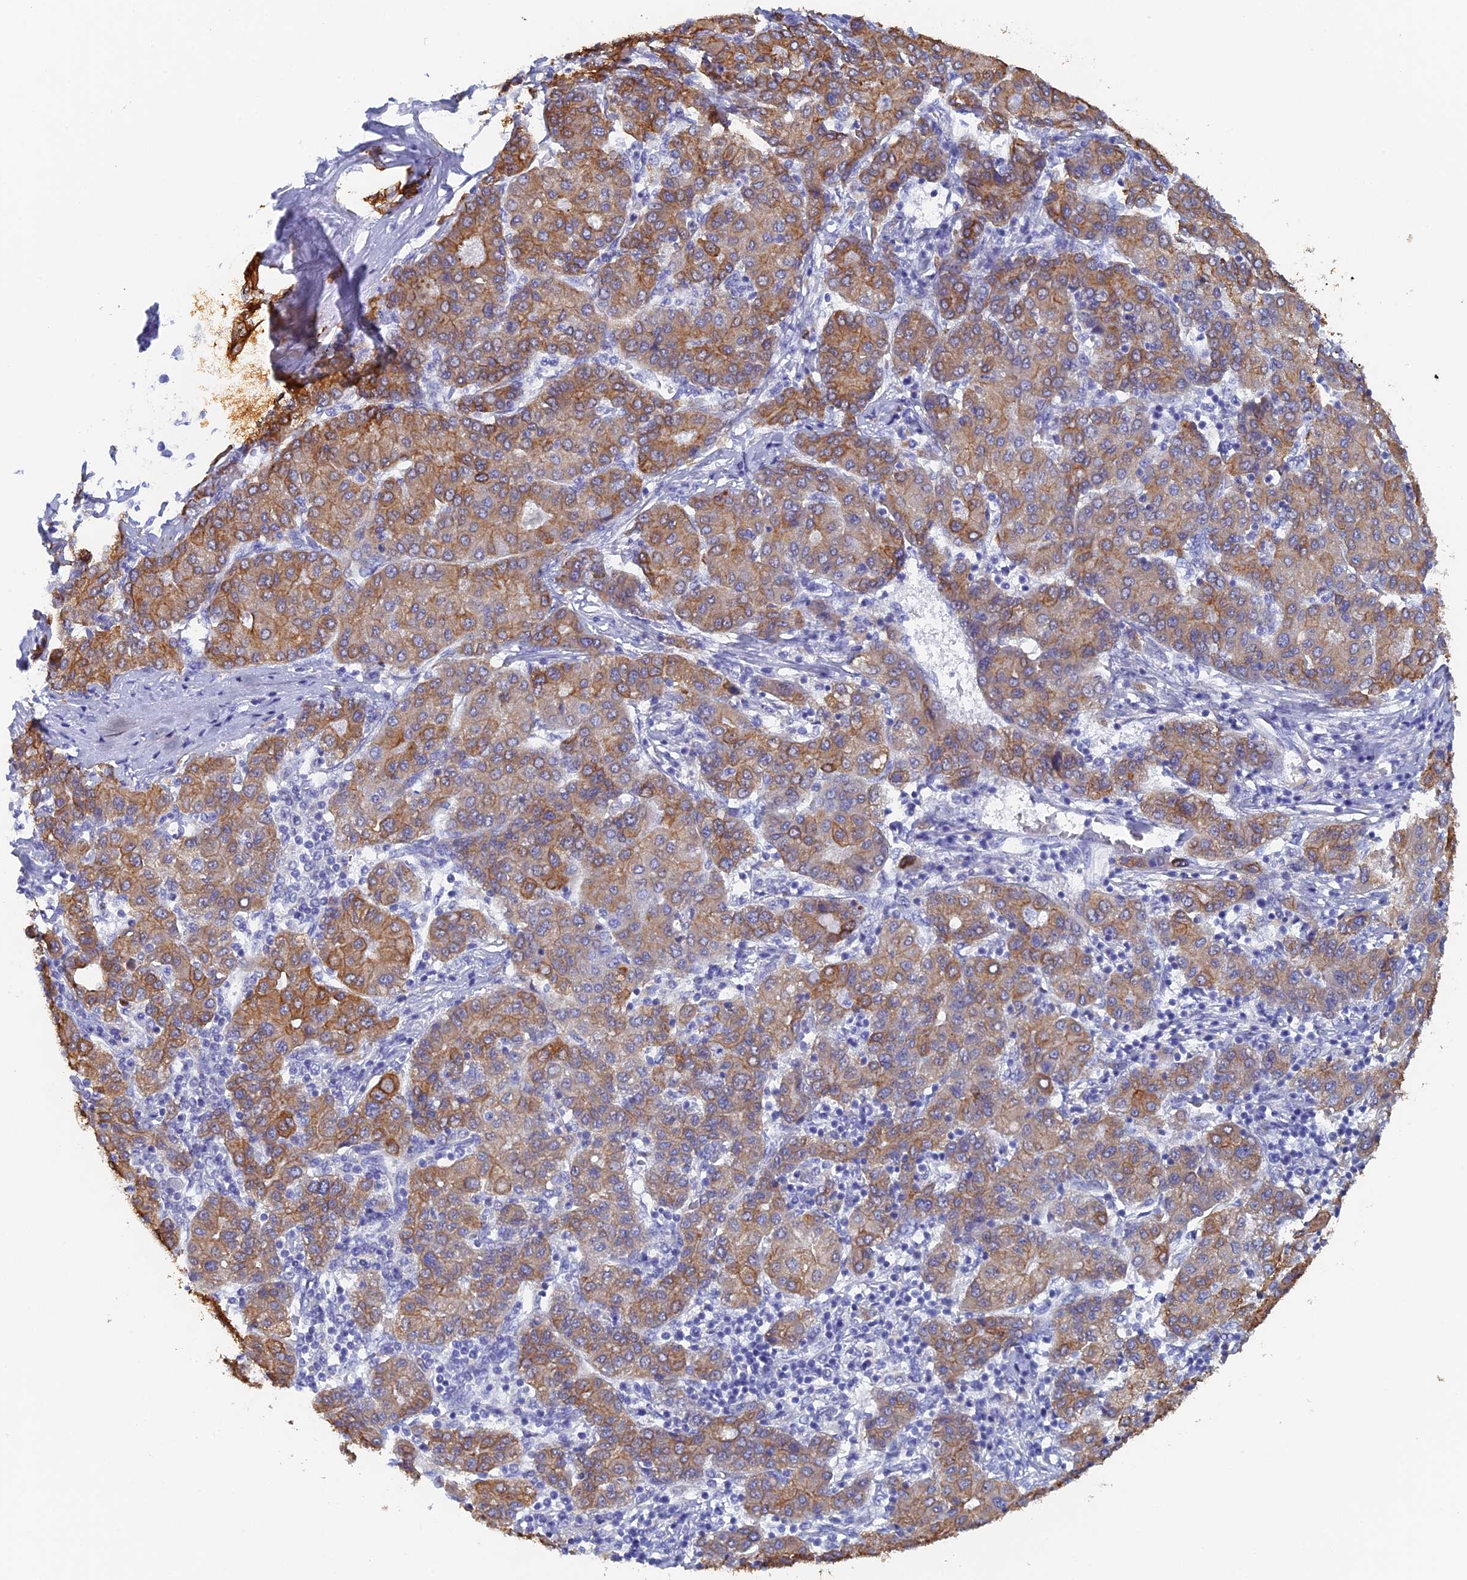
{"staining": {"intensity": "moderate", "quantity": ">75%", "location": "cytoplasmic/membranous"}, "tissue": "liver cancer", "cell_type": "Tumor cells", "image_type": "cancer", "snomed": [{"axis": "morphology", "description": "Carcinoma, Hepatocellular, NOS"}, {"axis": "topography", "description": "Liver"}], "caption": "Protein expression by IHC demonstrates moderate cytoplasmic/membranous expression in approximately >75% of tumor cells in liver hepatocellular carcinoma.", "gene": "SRFBP1", "patient": {"sex": "male", "age": 65}}